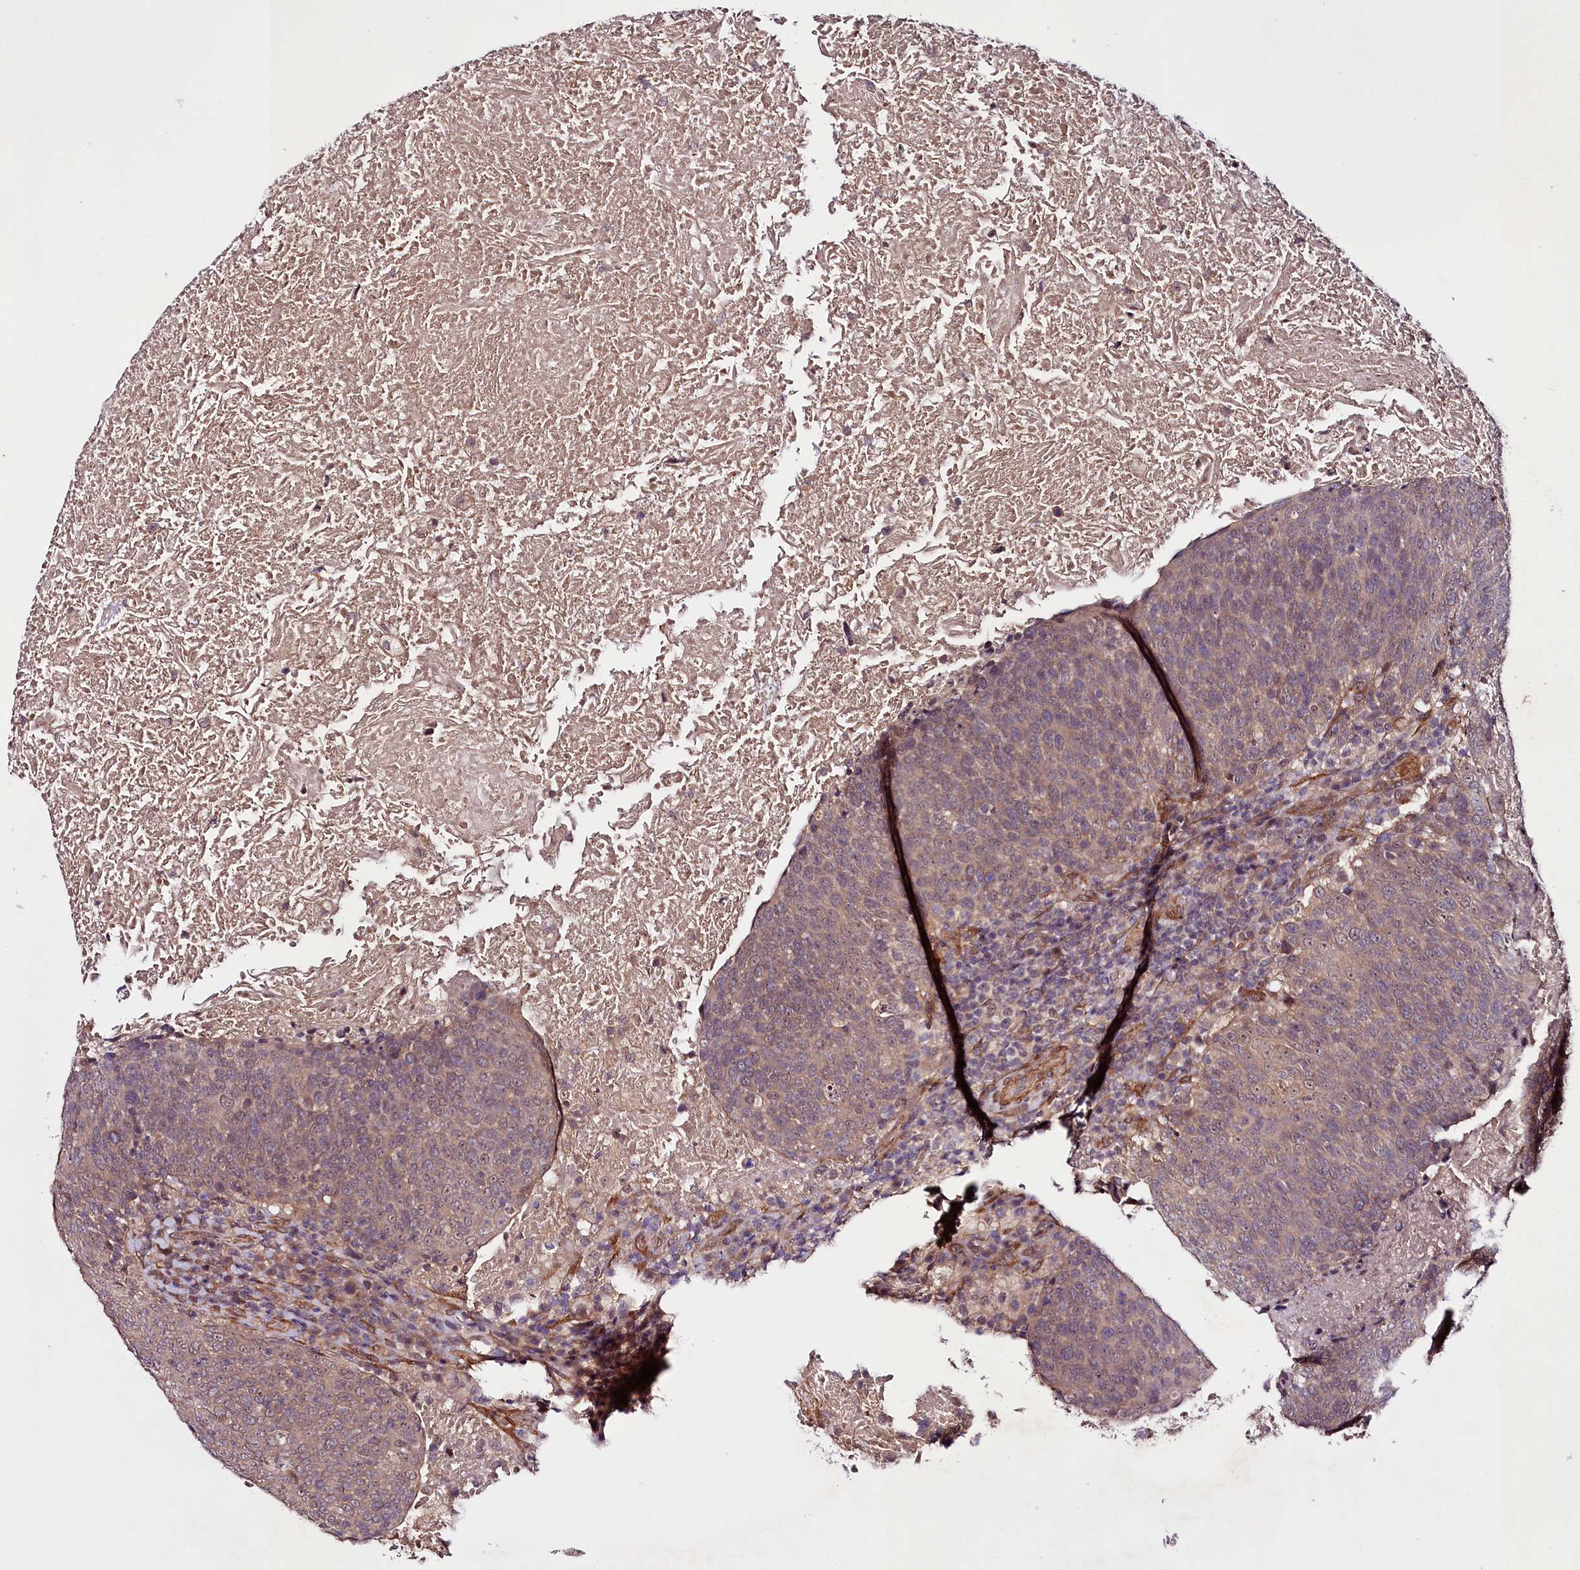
{"staining": {"intensity": "weak", "quantity": "<25%", "location": "cytoplasmic/membranous"}, "tissue": "head and neck cancer", "cell_type": "Tumor cells", "image_type": "cancer", "snomed": [{"axis": "morphology", "description": "Squamous cell carcinoma, NOS"}, {"axis": "morphology", "description": "Squamous cell carcinoma, metastatic, NOS"}, {"axis": "topography", "description": "Lymph node"}, {"axis": "topography", "description": "Head-Neck"}], "caption": "A photomicrograph of head and neck cancer (squamous cell carcinoma) stained for a protein shows no brown staining in tumor cells. Nuclei are stained in blue.", "gene": "PHLDB1", "patient": {"sex": "male", "age": 62}}